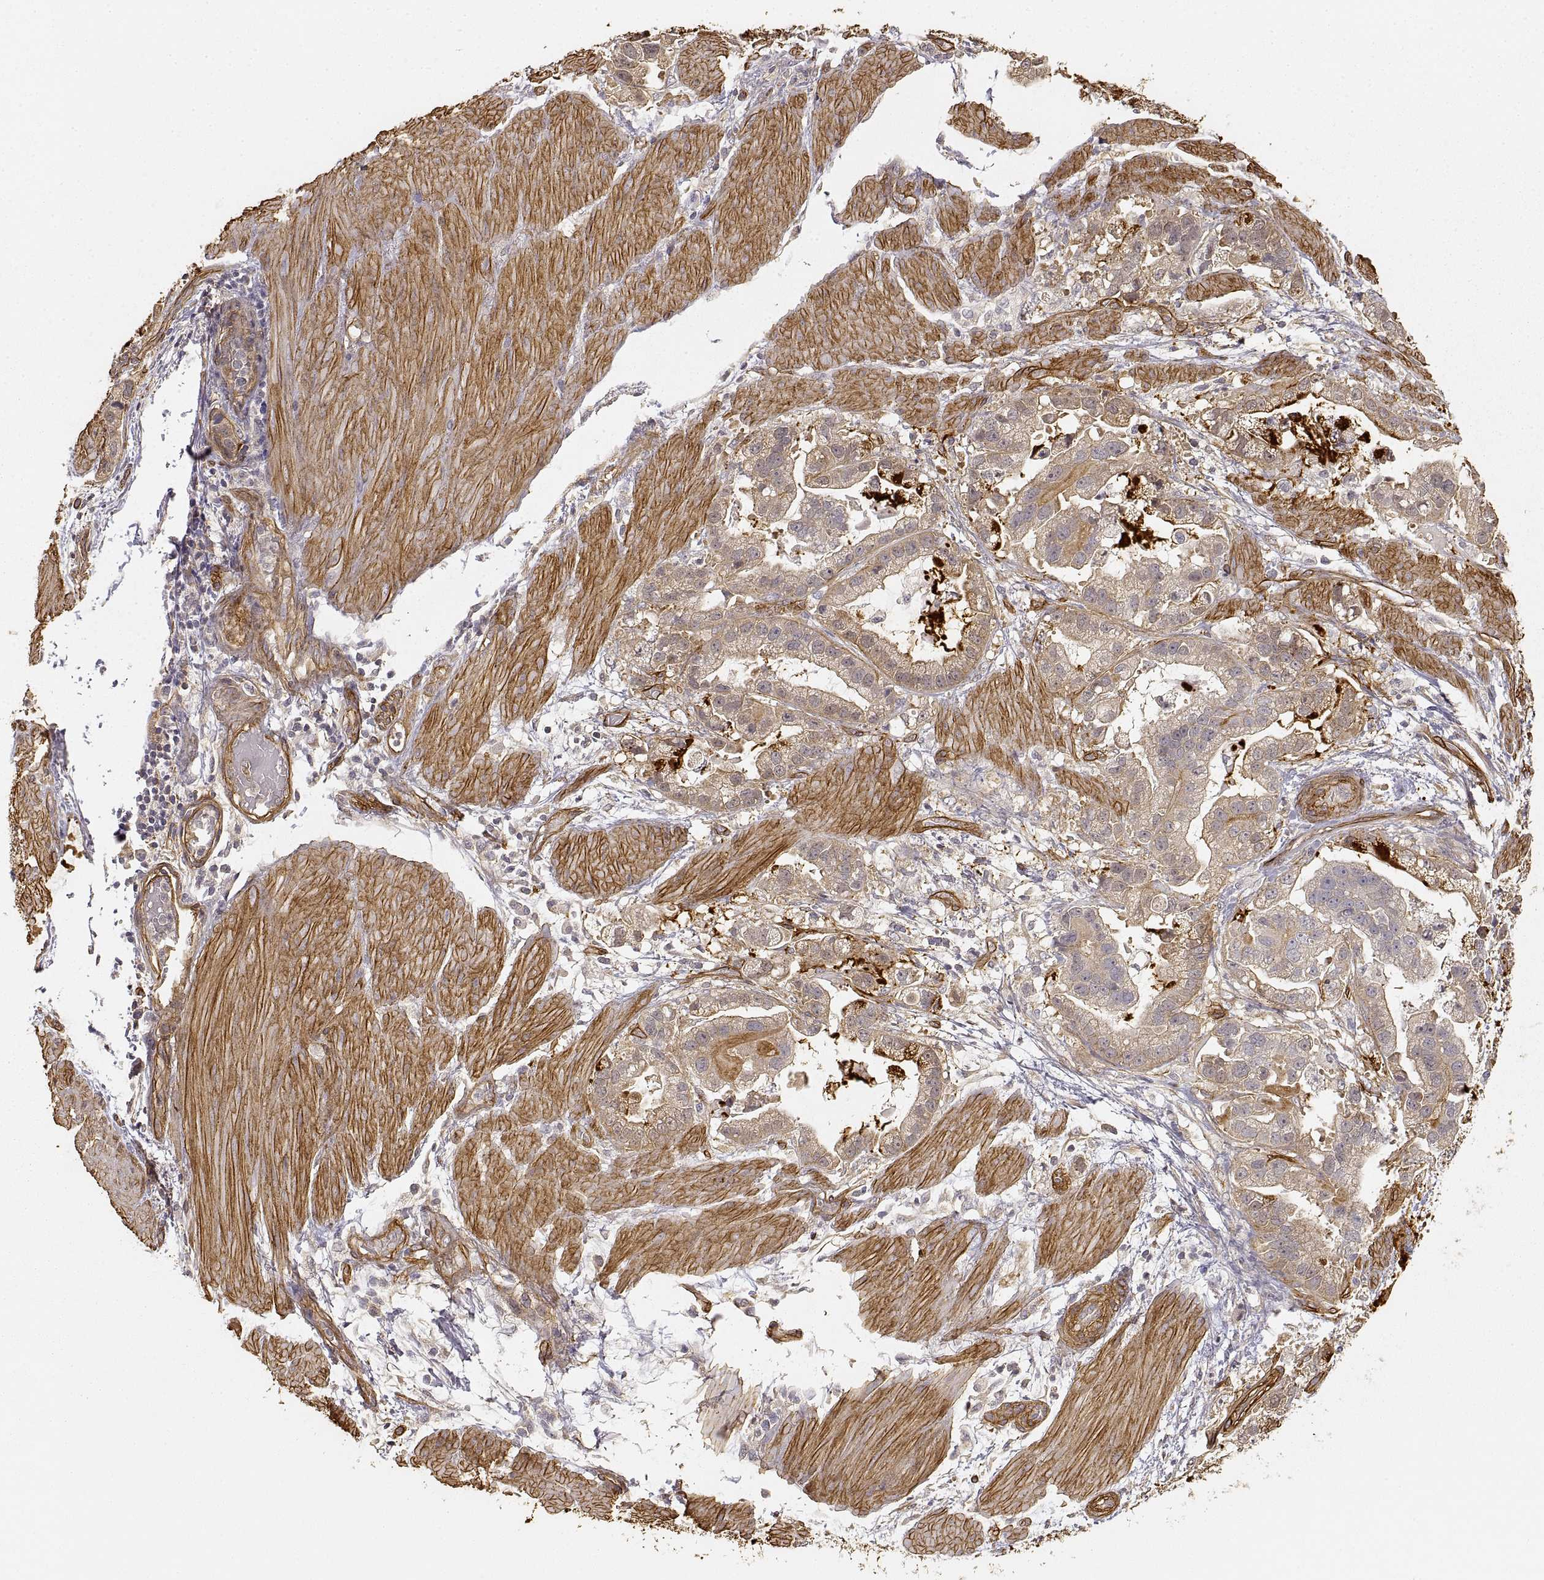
{"staining": {"intensity": "weak", "quantity": "<25%", "location": "cytoplasmic/membranous"}, "tissue": "stomach cancer", "cell_type": "Tumor cells", "image_type": "cancer", "snomed": [{"axis": "morphology", "description": "Adenocarcinoma, NOS"}, {"axis": "topography", "description": "Stomach"}], "caption": "Stomach adenocarcinoma was stained to show a protein in brown. There is no significant positivity in tumor cells.", "gene": "LAMA4", "patient": {"sex": "male", "age": 59}}